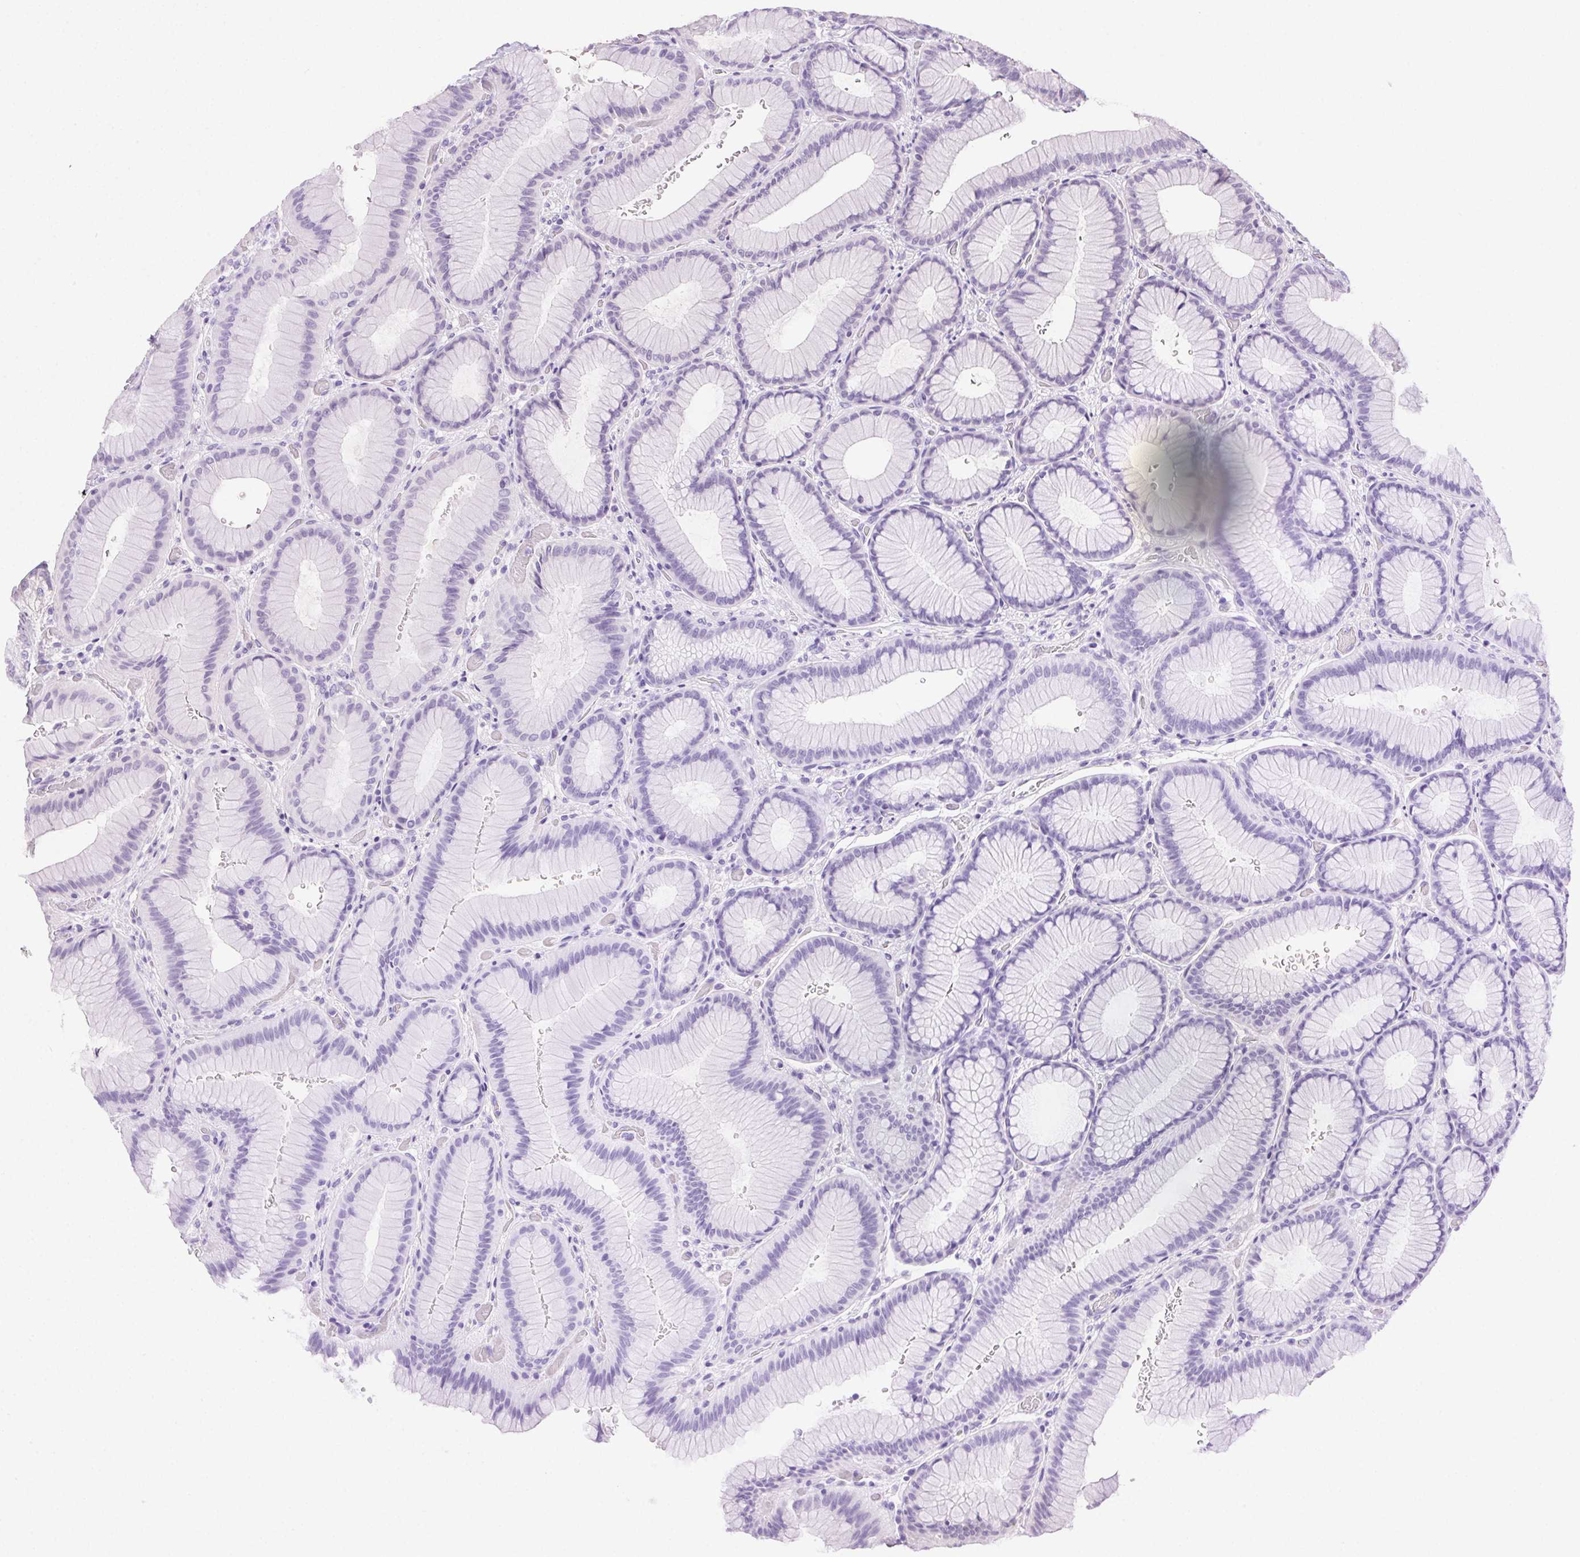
{"staining": {"intensity": "negative", "quantity": "none", "location": "none"}, "tissue": "stomach", "cell_type": "Glandular cells", "image_type": "normal", "snomed": [{"axis": "morphology", "description": "Normal tissue, NOS"}, {"axis": "morphology", "description": "Adenocarcinoma, NOS"}, {"axis": "morphology", "description": "Adenocarcinoma, High grade"}, {"axis": "topography", "description": "Stomach, upper"}, {"axis": "topography", "description": "Stomach"}], "caption": "Immunohistochemistry image of normal stomach stained for a protein (brown), which exhibits no positivity in glandular cells. The staining is performed using DAB (3,3'-diaminobenzidine) brown chromogen with nuclei counter-stained in using hematoxylin.", "gene": "CLDN10", "patient": {"sex": "female", "age": 65}}